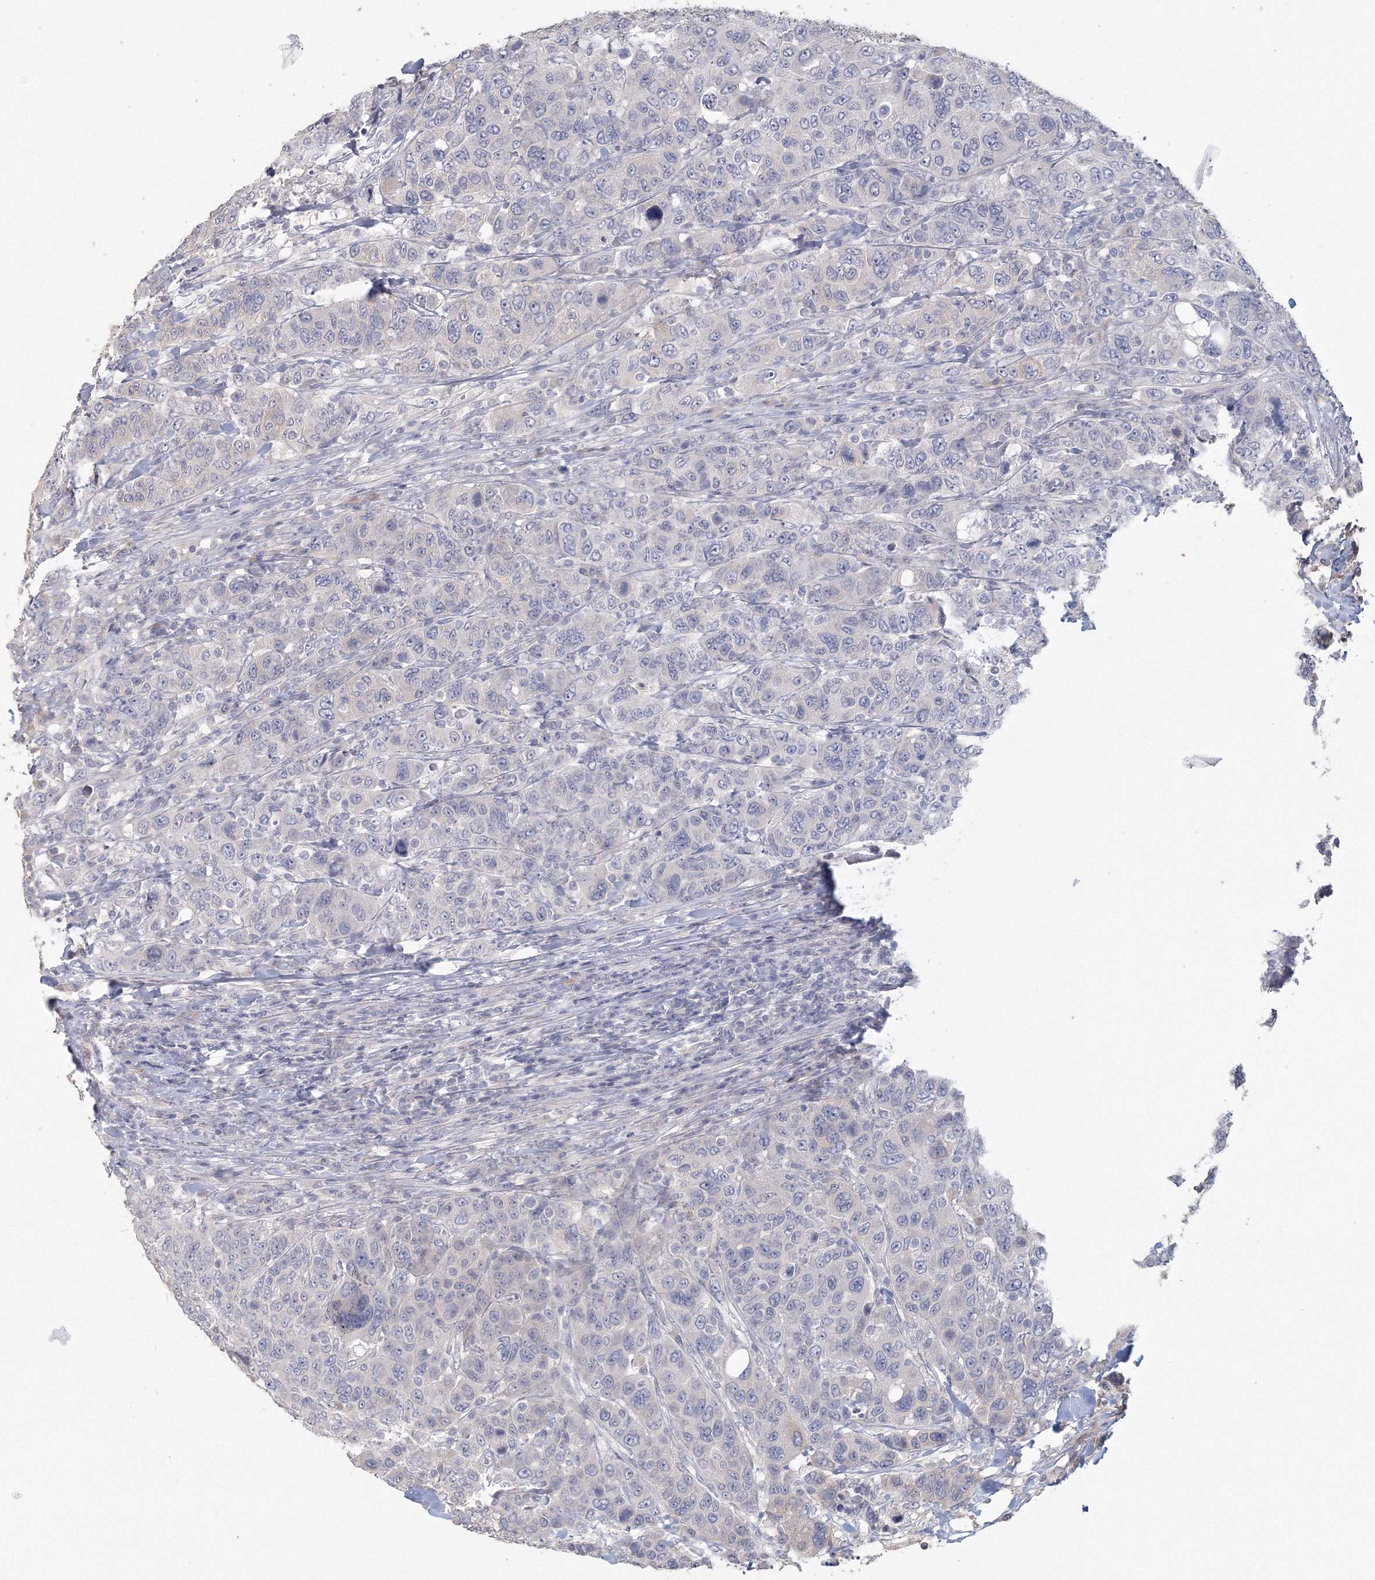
{"staining": {"intensity": "negative", "quantity": "none", "location": "none"}, "tissue": "breast cancer", "cell_type": "Tumor cells", "image_type": "cancer", "snomed": [{"axis": "morphology", "description": "Duct carcinoma"}, {"axis": "topography", "description": "Breast"}], "caption": "Immunohistochemistry (IHC) image of neoplastic tissue: human intraductal carcinoma (breast) stained with DAB reveals no significant protein expression in tumor cells. Brightfield microscopy of immunohistochemistry stained with DAB (brown) and hematoxylin (blue), captured at high magnification.", "gene": "TACC2", "patient": {"sex": "female", "age": 37}}